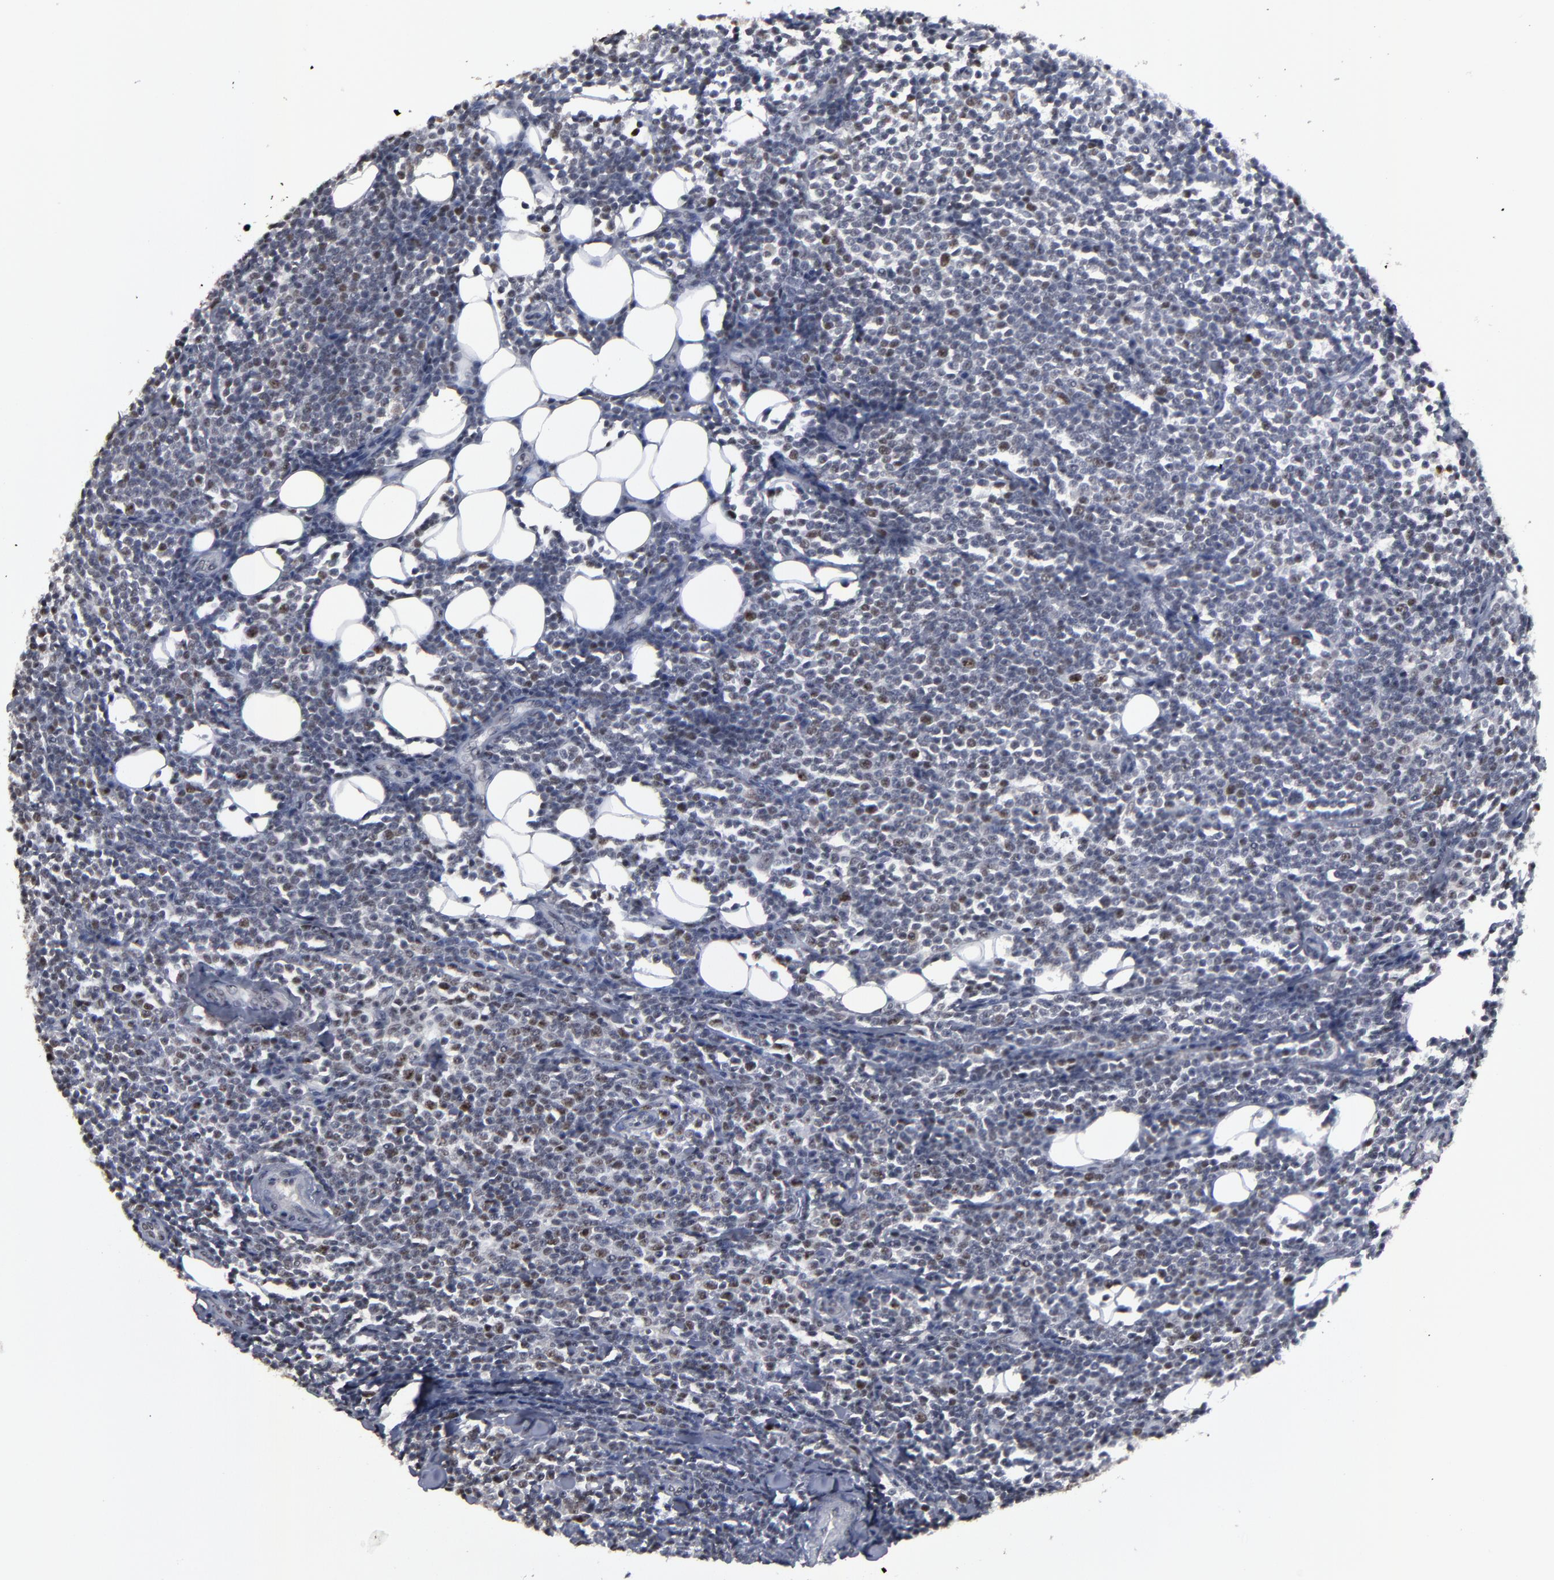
{"staining": {"intensity": "weak", "quantity": "<25%", "location": "nuclear"}, "tissue": "lymphoma", "cell_type": "Tumor cells", "image_type": "cancer", "snomed": [{"axis": "morphology", "description": "Malignant lymphoma, non-Hodgkin's type, Low grade"}, {"axis": "topography", "description": "Soft tissue"}], "caption": "Micrograph shows no significant protein staining in tumor cells of malignant lymphoma, non-Hodgkin's type (low-grade). (Stains: DAB (3,3'-diaminobenzidine) IHC with hematoxylin counter stain, Microscopy: brightfield microscopy at high magnification).", "gene": "SSRP1", "patient": {"sex": "male", "age": 92}}